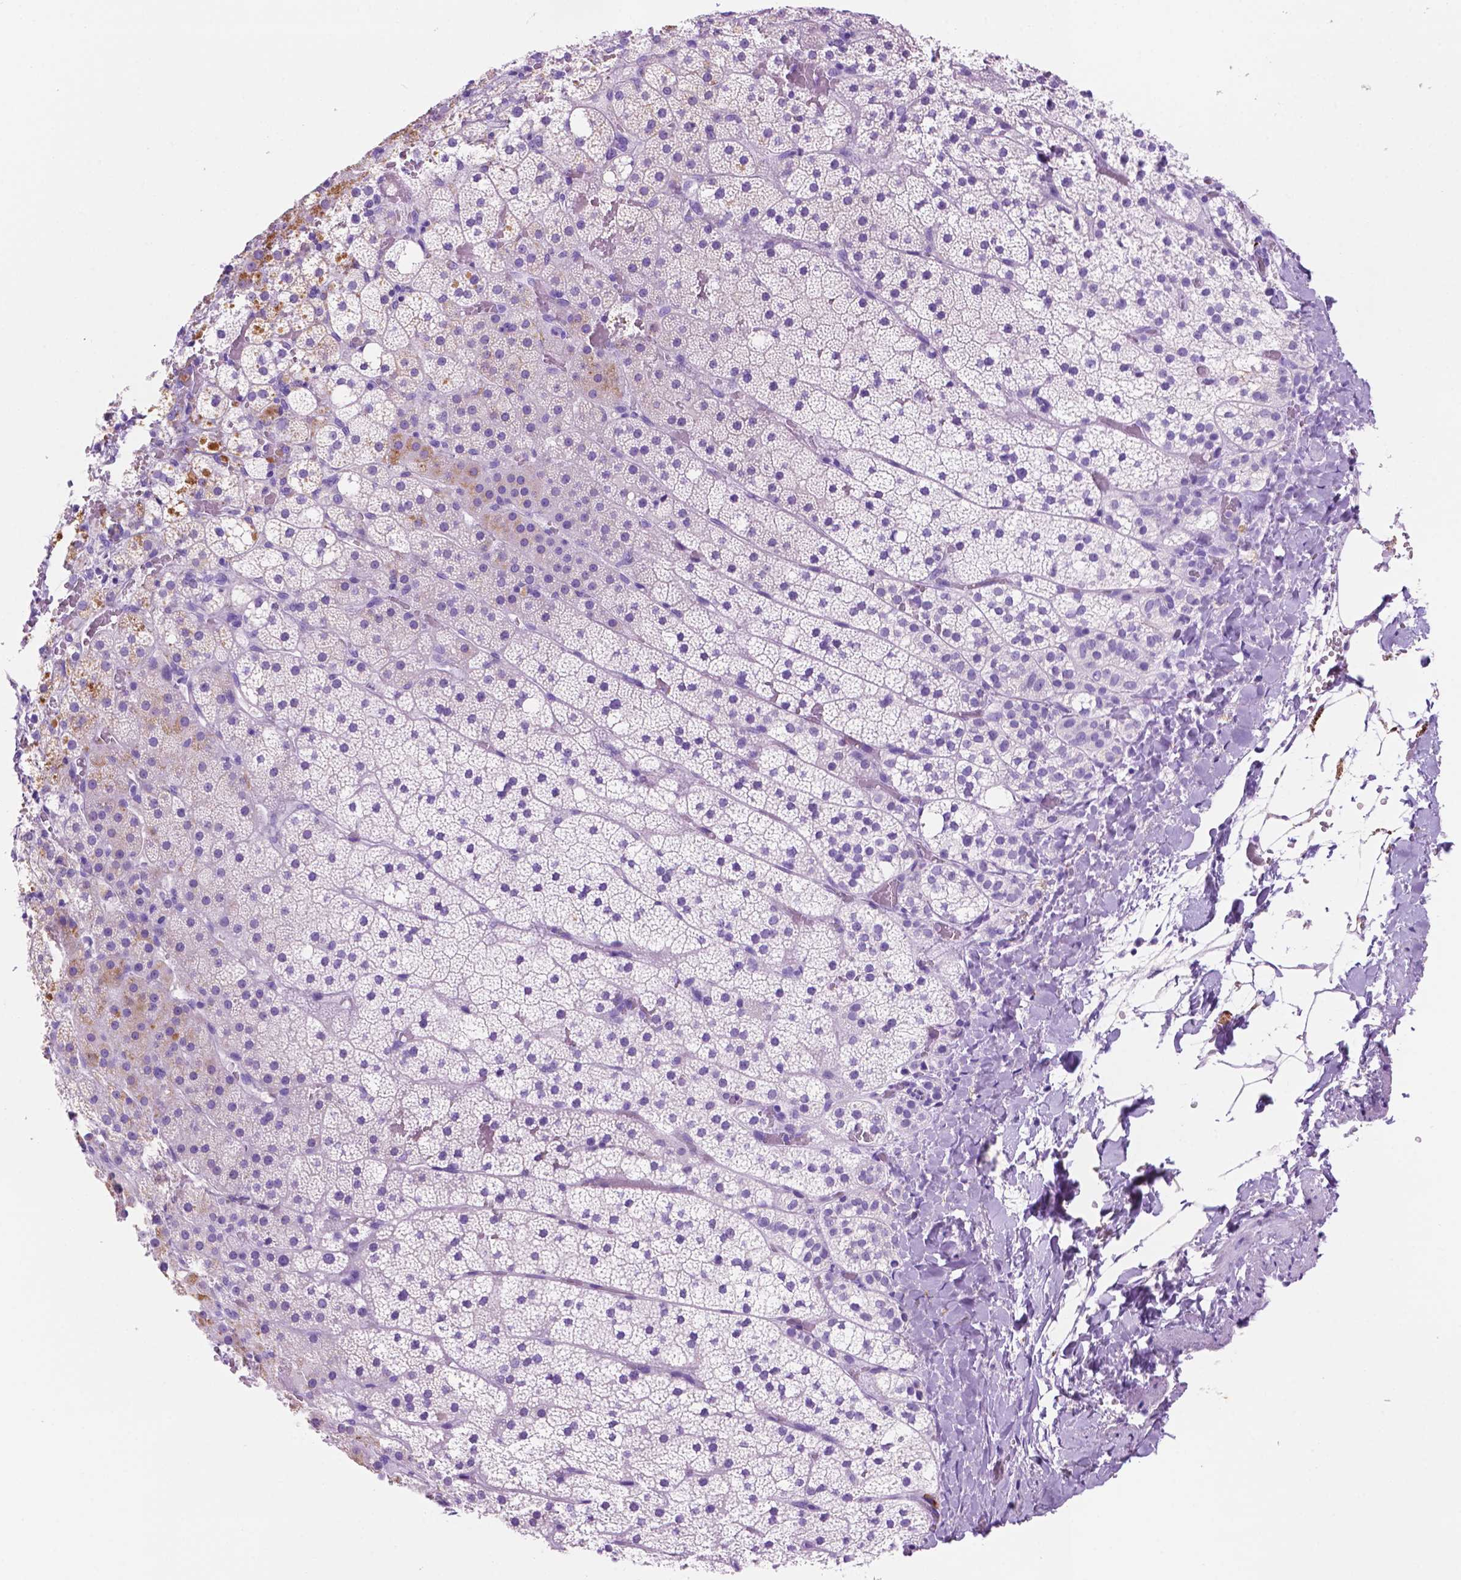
{"staining": {"intensity": "negative", "quantity": "none", "location": "none"}, "tissue": "adrenal gland", "cell_type": "Glandular cells", "image_type": "normal", "snomed": [{"axis": "morphology", "description": "Normal tissue, NOS"}, {"axis": "topography", "description": "Adrenal gland"}], "caption": "Immunohistochemistry (IHC) photomicrograph of benign adrenal gland stained for a protein (brown), which demonstrates no staining in glandular cells.", "gene": "FOXB2", "patient": {"sex": "male", "age": 53}}